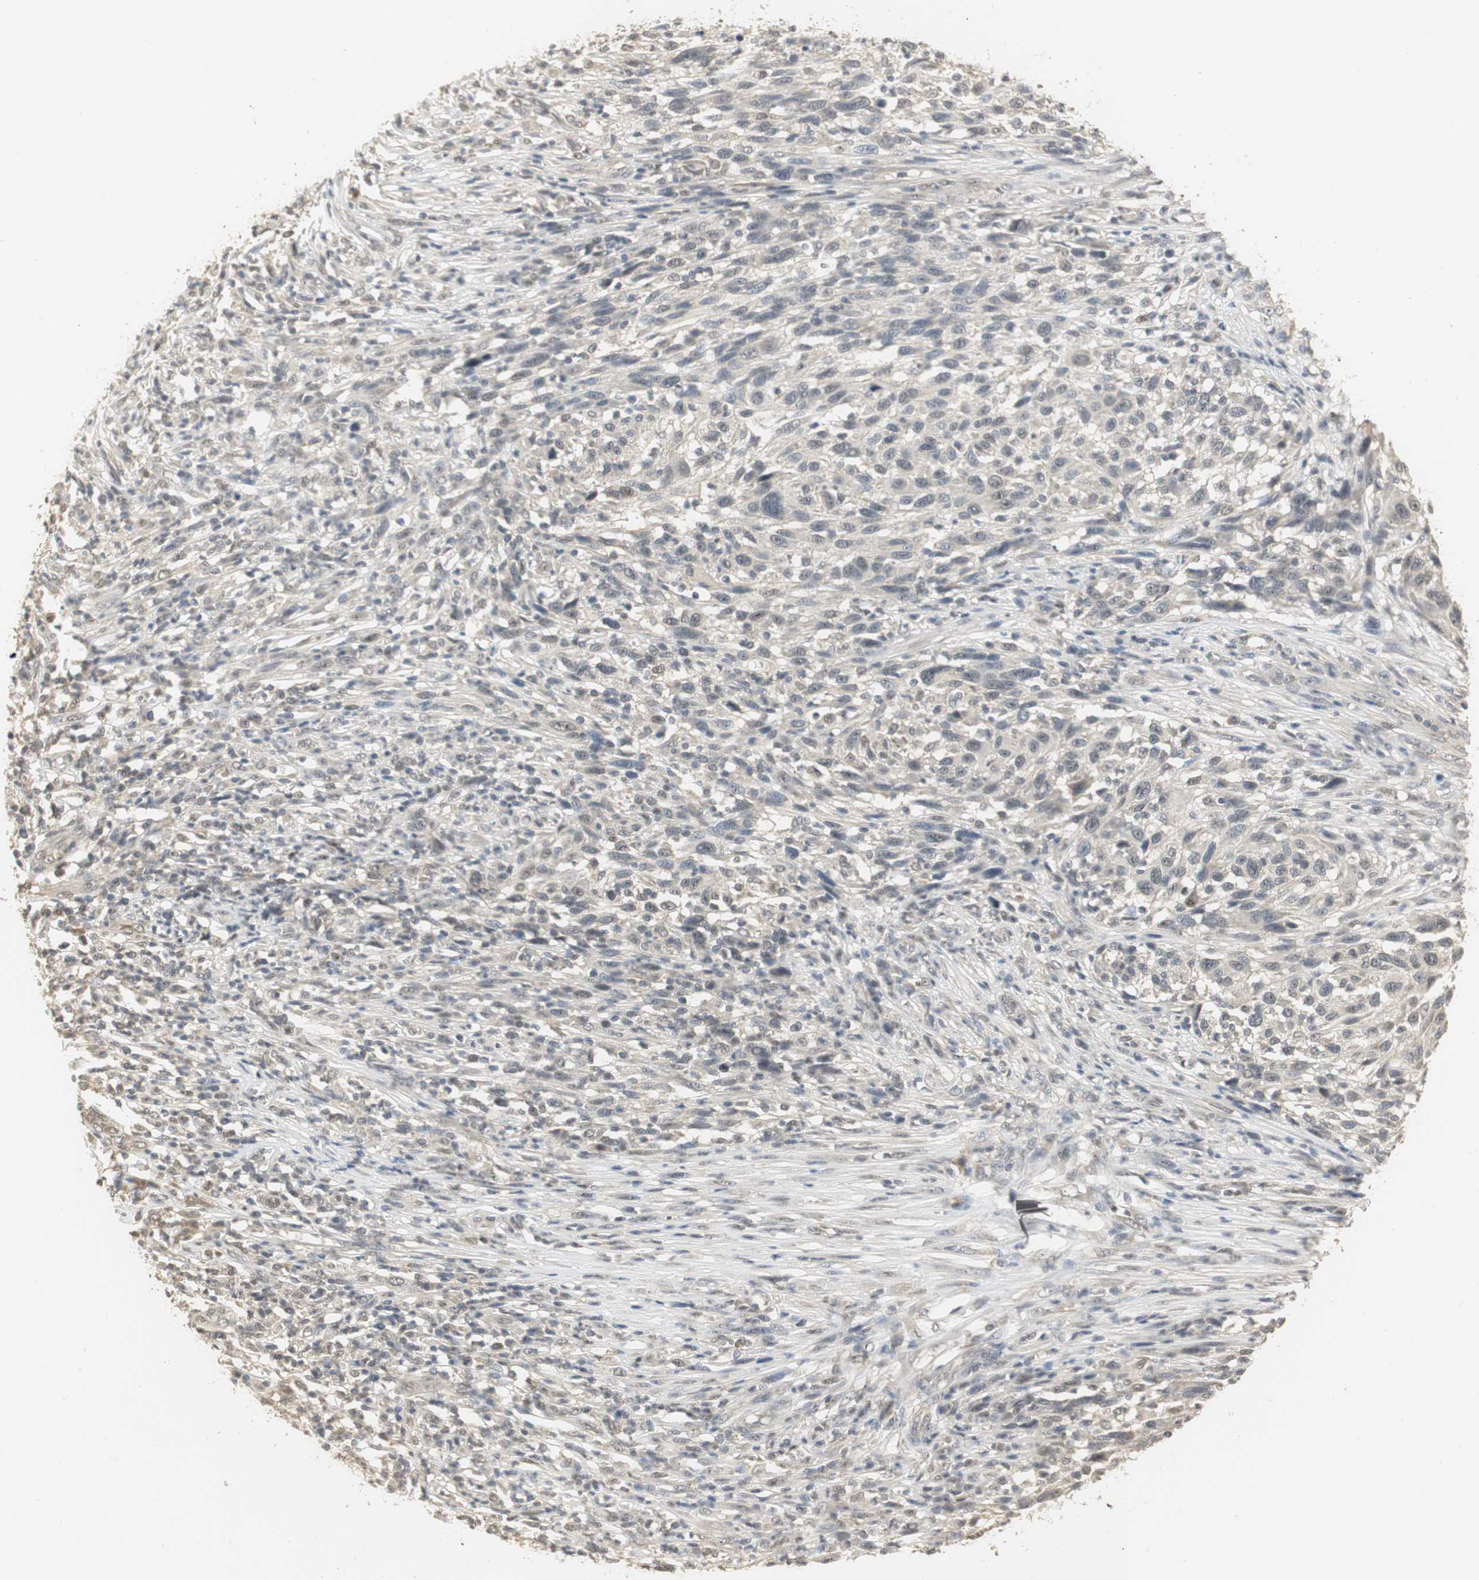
{"staining": {"intensity": "weak", "quantity": "<25%", "location": "cytoplasmic/membranous"}, "tissue": "melanoma", "cell_type": "Tumor cells", "image_type": "cancer", "snomed": [{"axis": "morphology", "description": "Malignant melanoma, Metastatic site"}, {"axis": "topography", "description": "Lymph node"}], "caption": "Human malignant melanoma (metastatic site) stained for a protein using immunohistochemistry shows no staining in tumor cells.", "gene": "ELOA", "patient": {"sex": "male", "age": 61}}